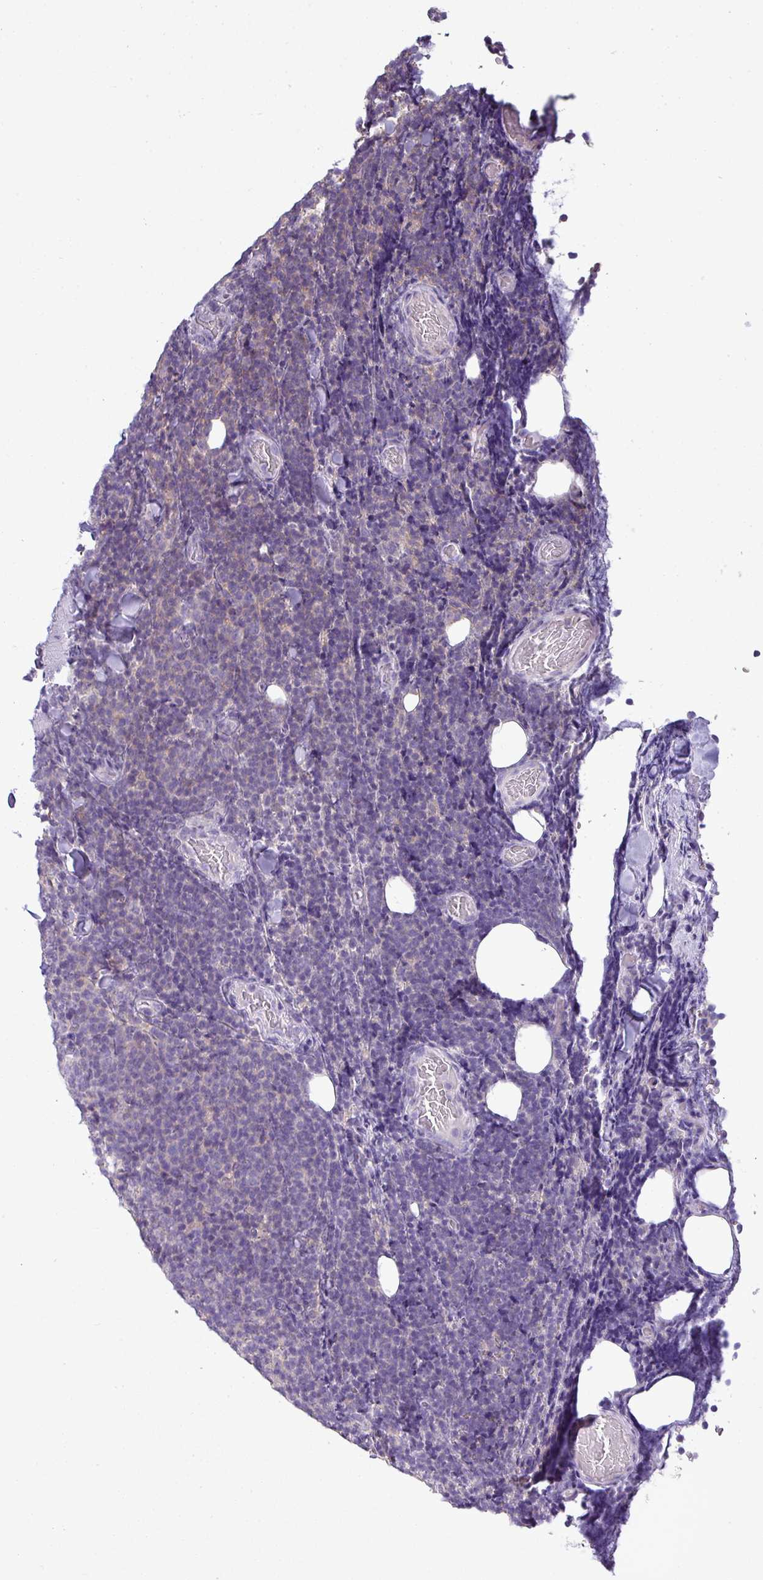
{"staining": {"intensity": "negative", "quantity": "none", "location": "none"}, "tissue": "lymphoma", "cell_type": "Tumor cells", "image_type": "cancer", "snomed": [{"axis": "morphology", "description": "Malignant lymphoma, non-Hodgkin's type, Low grade"}, {"axis": "topography", "description": "Lymph node"}], "caption": "Protein analysis of lymphoma exhibits no significant positivity in tumor cells. (DAB immunohistochemistry (IHC) visualized using brightfield microscopy, high magnification).", "gene": "STAT5A", "patient": {"sex": "male", "age": 66}}